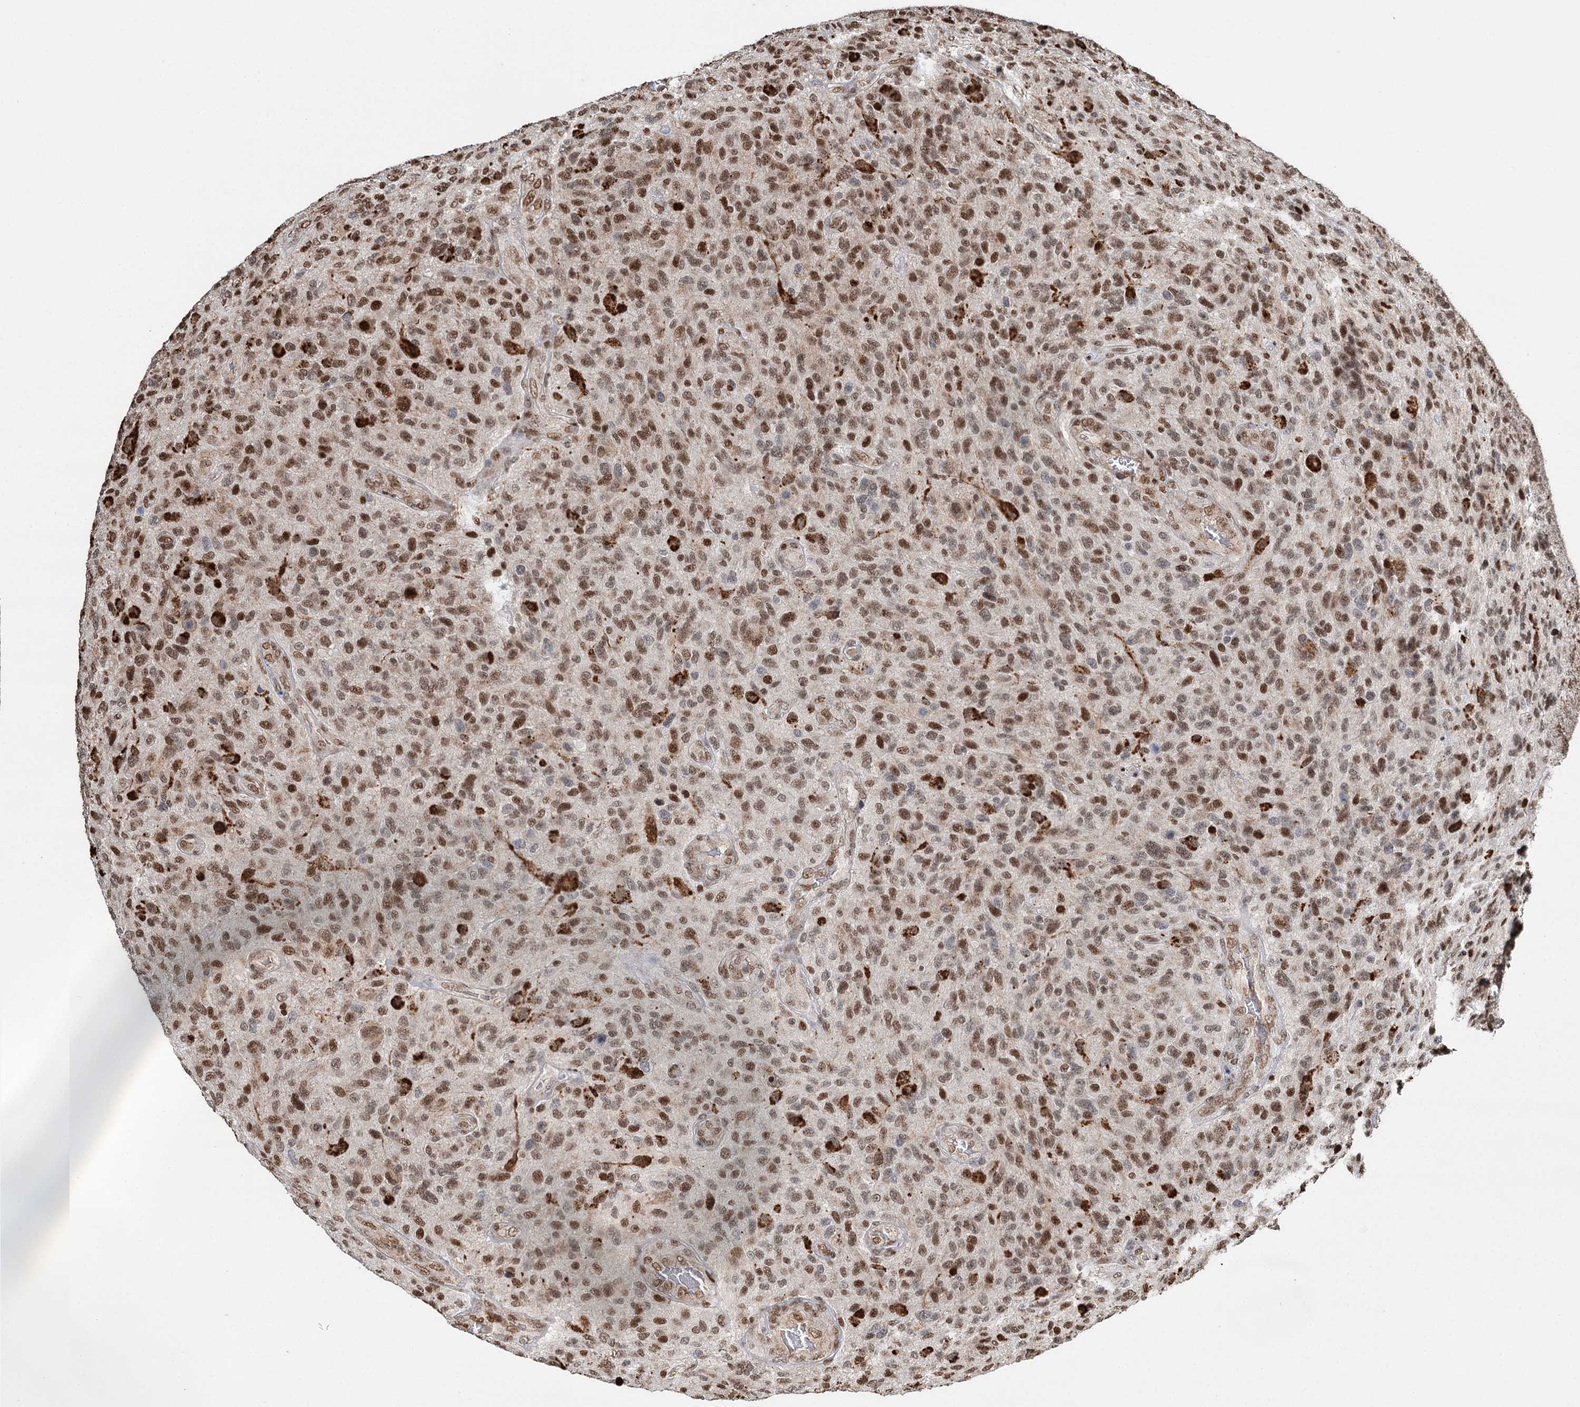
{"staining": {"intensity": "moderate", "quantity": ">75%", "location": "nuclear"}, "tissue": "glioma", "cell_type": "Tumor cells", "image_type": "cancer", "snomed": [{"axis": "morphology", "description": "Glioma, malignant, High grade"}, {"axis": "topography", "description": "Brain"}], "caption": "Immunohistochemistry (IHC) micrograph of neoplastic tissue: human malignant glioma (high-grade) stained using immunohistochemistry demonstrates medium levels of moderate protein expression localized specifically in the nuclear of tumor cells, appearing as a nuclear brown color.", "gene": "RPS27A", "patient": {"sex": "male", "age": 47}}